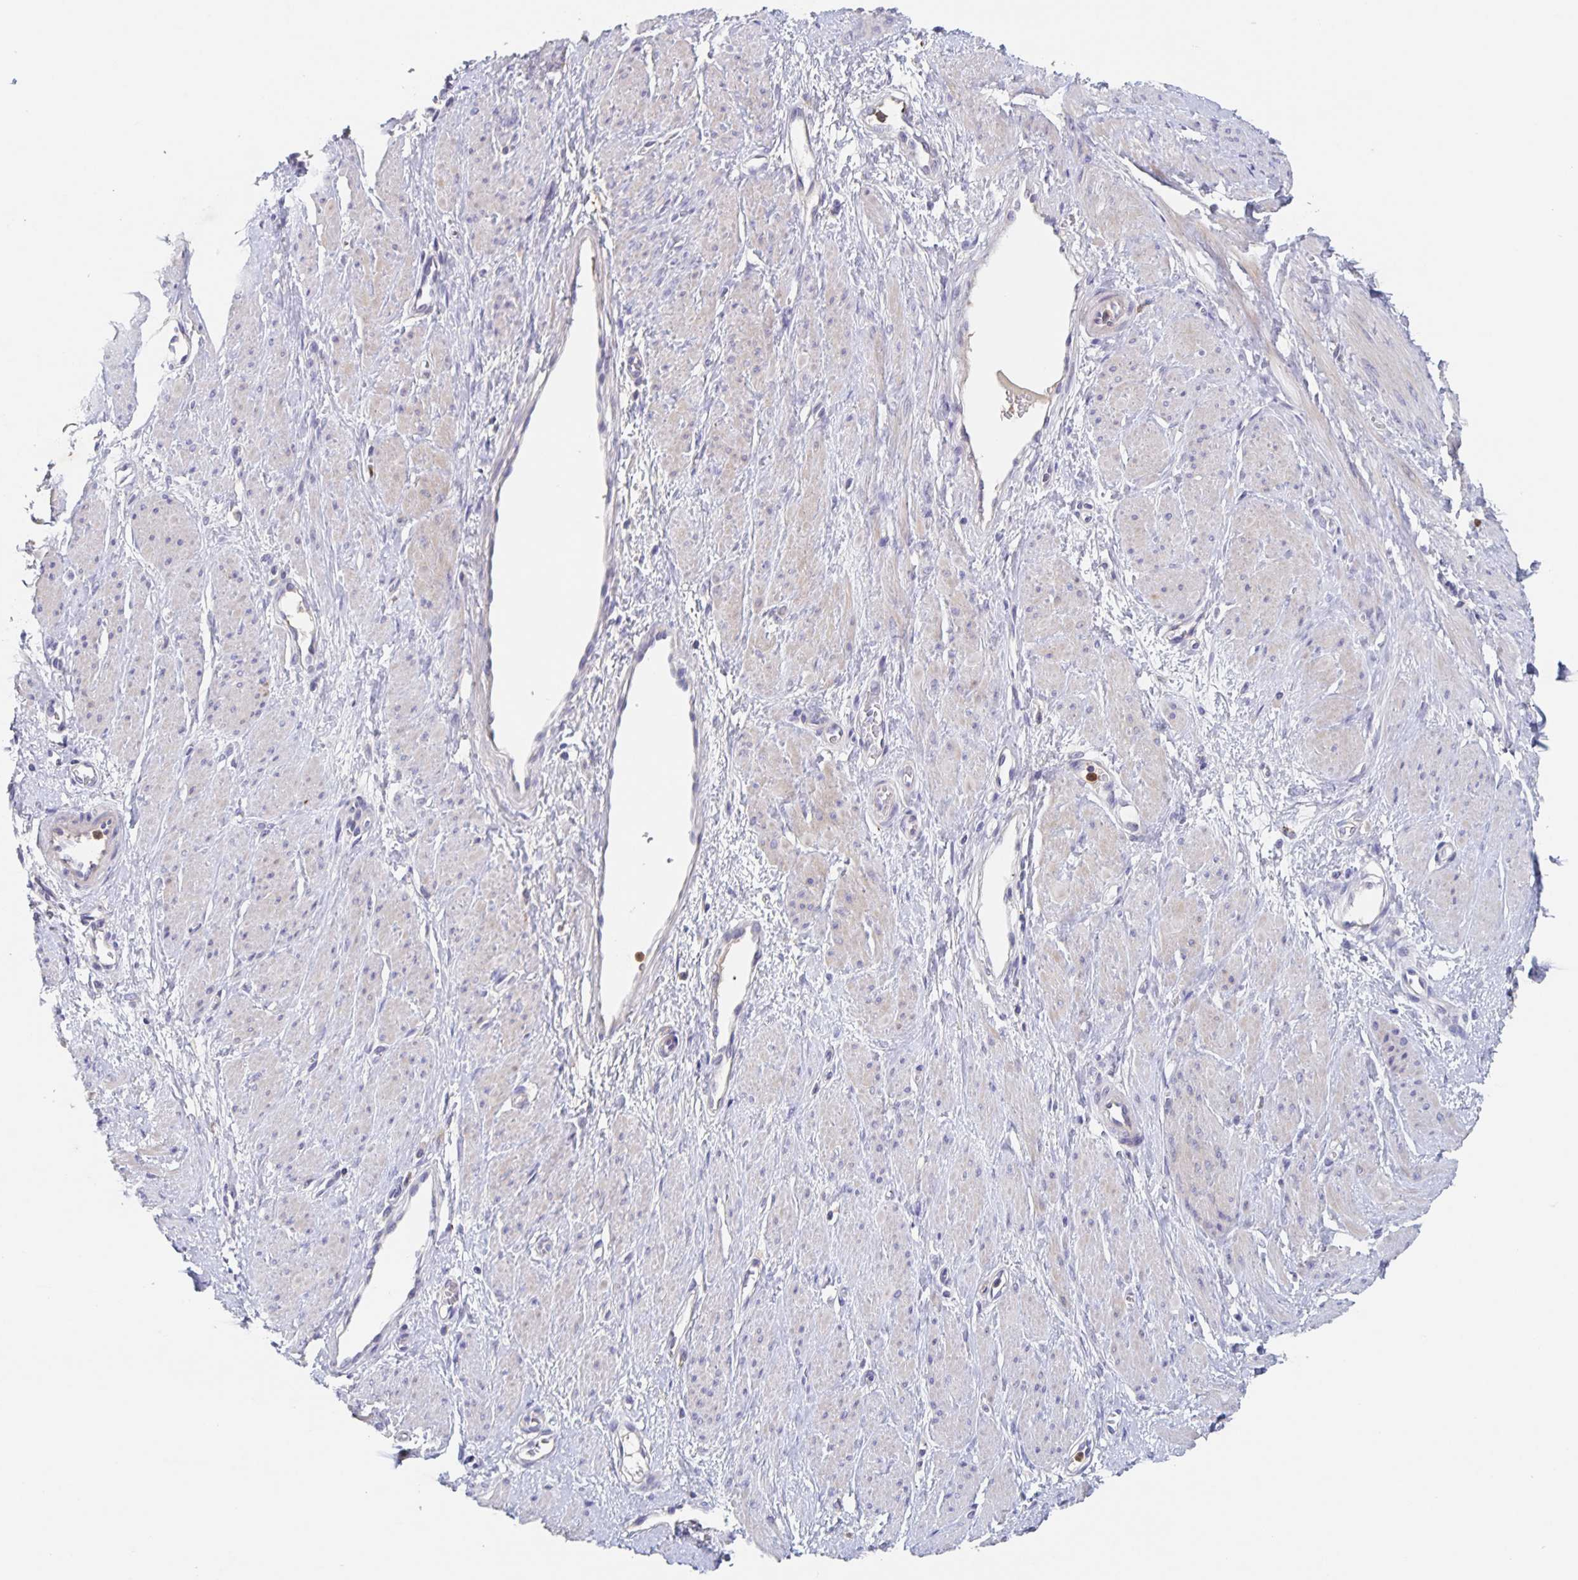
{"staining": {"intensity": "negative", "quantity": "none", "location": "none"}, "tissue": "smooth muscle", "cell_type": "Smooth muscle cells", "image_type": "normal", "snomed": [{"axis": "morphology", "description": "Normal tissue, NOS"}, {"axis": "topography", "description": "Smooth muscle"}, {"axis": "topography", "description": "Uterus"}], "caption": "This is an immunohistochemistry image of benign smooth muscle. There is no expression in smooth muscle cells.", "gene": "CDC42BPG", "patient": {"sex": "female", "age": 39}}